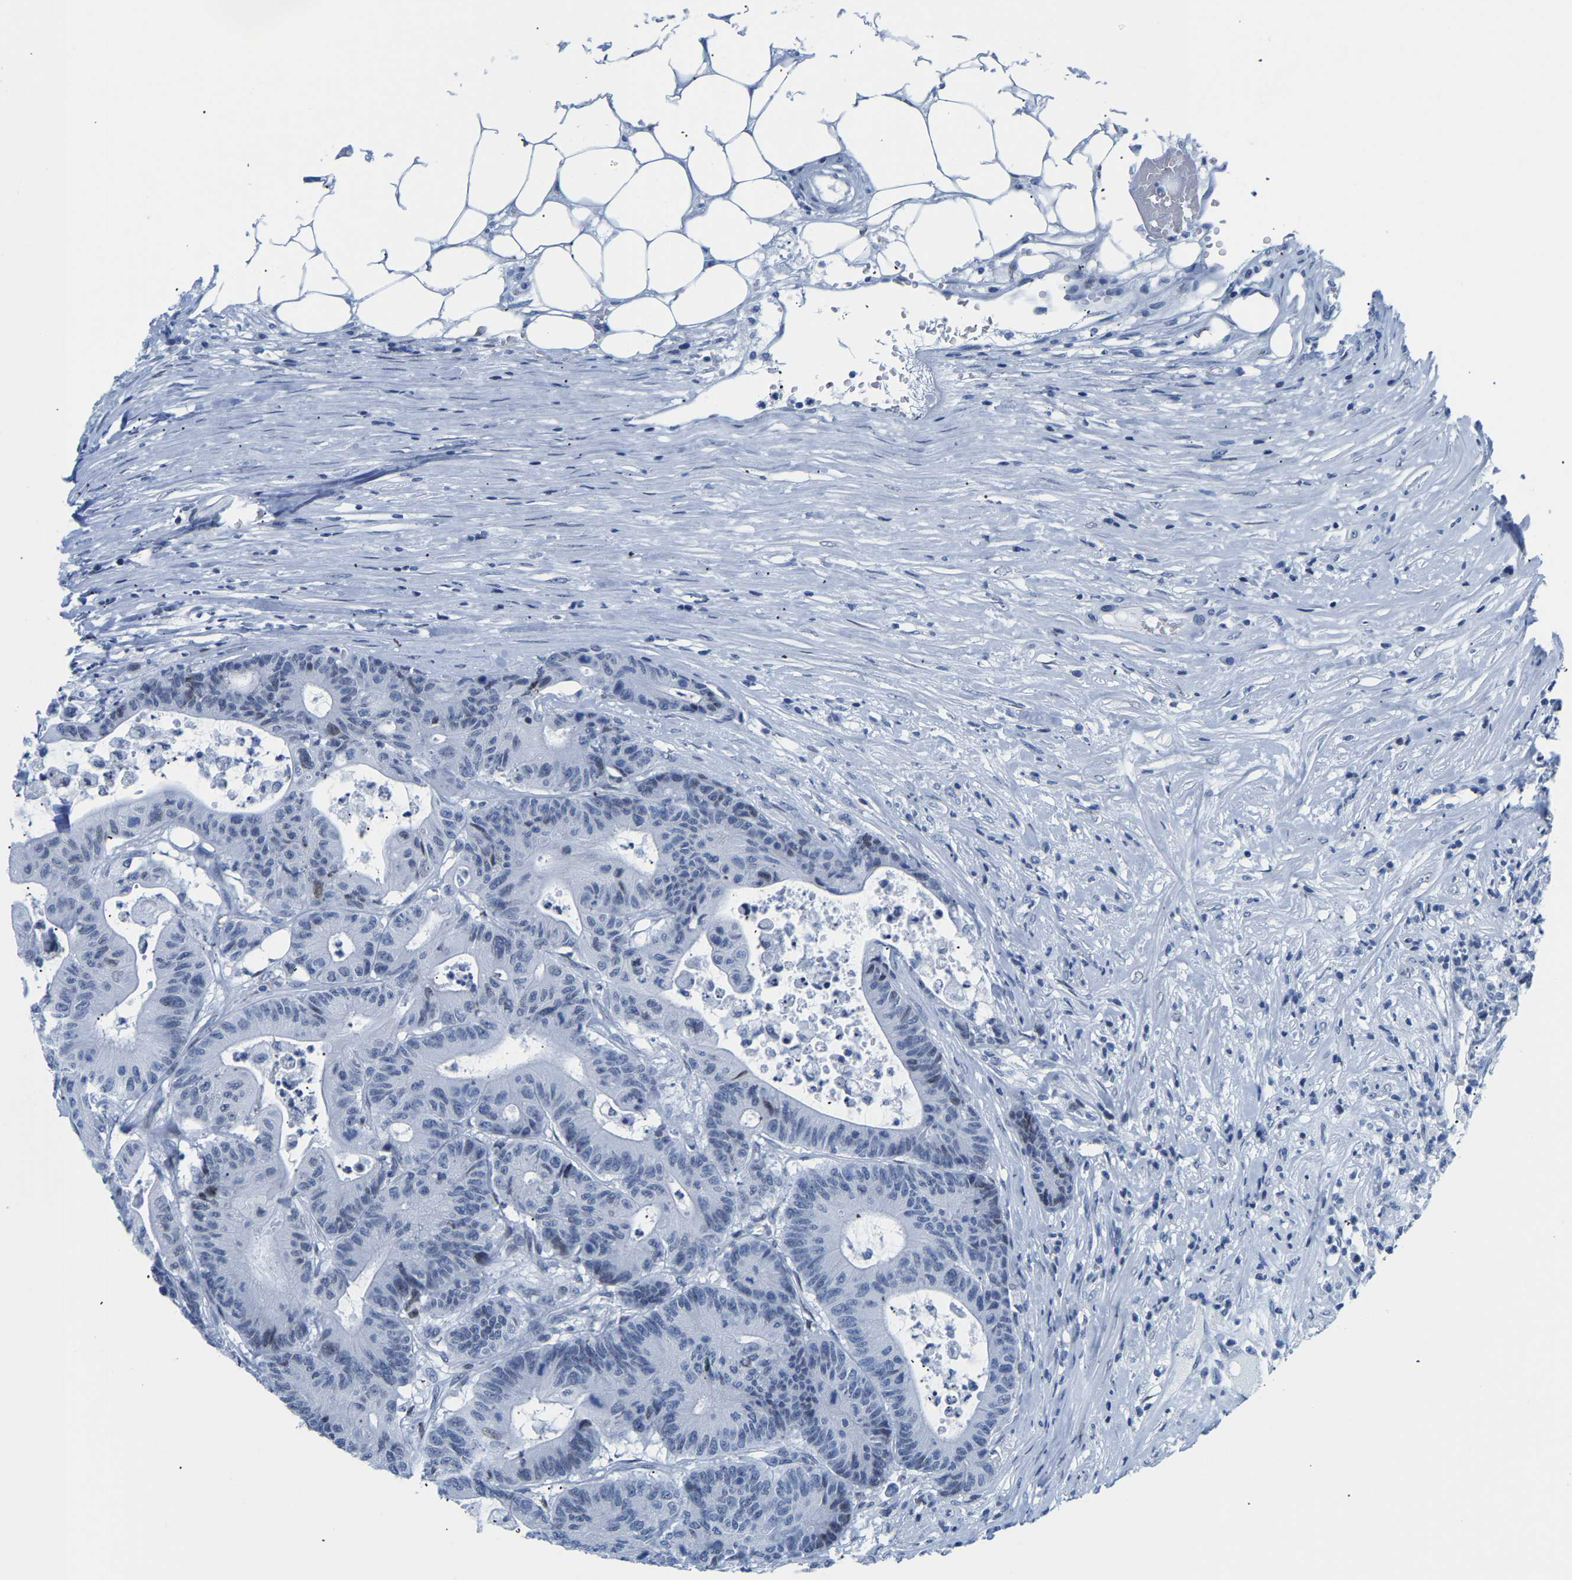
{"staining": {"intensity": "negative", "quantity": "none", "location": "none"}, "tissue": "colorectal cancer", "cell_type": "Tumor cells", "image_type": "cancer", "snomed": [{"axis": "morphology", "description": "Adenocarcinoma, NOS"}, {"axis": "topography", "description": "Colon"}], "caption": "A high-resolution histopathology image shows immunohistochemistry staining of colorectal cancer (adenocarcinoma), which demonstrates no significant staining in tumor cells.", "gene": "UPK3A", "patient": {"sex": "female", "age": 84}}